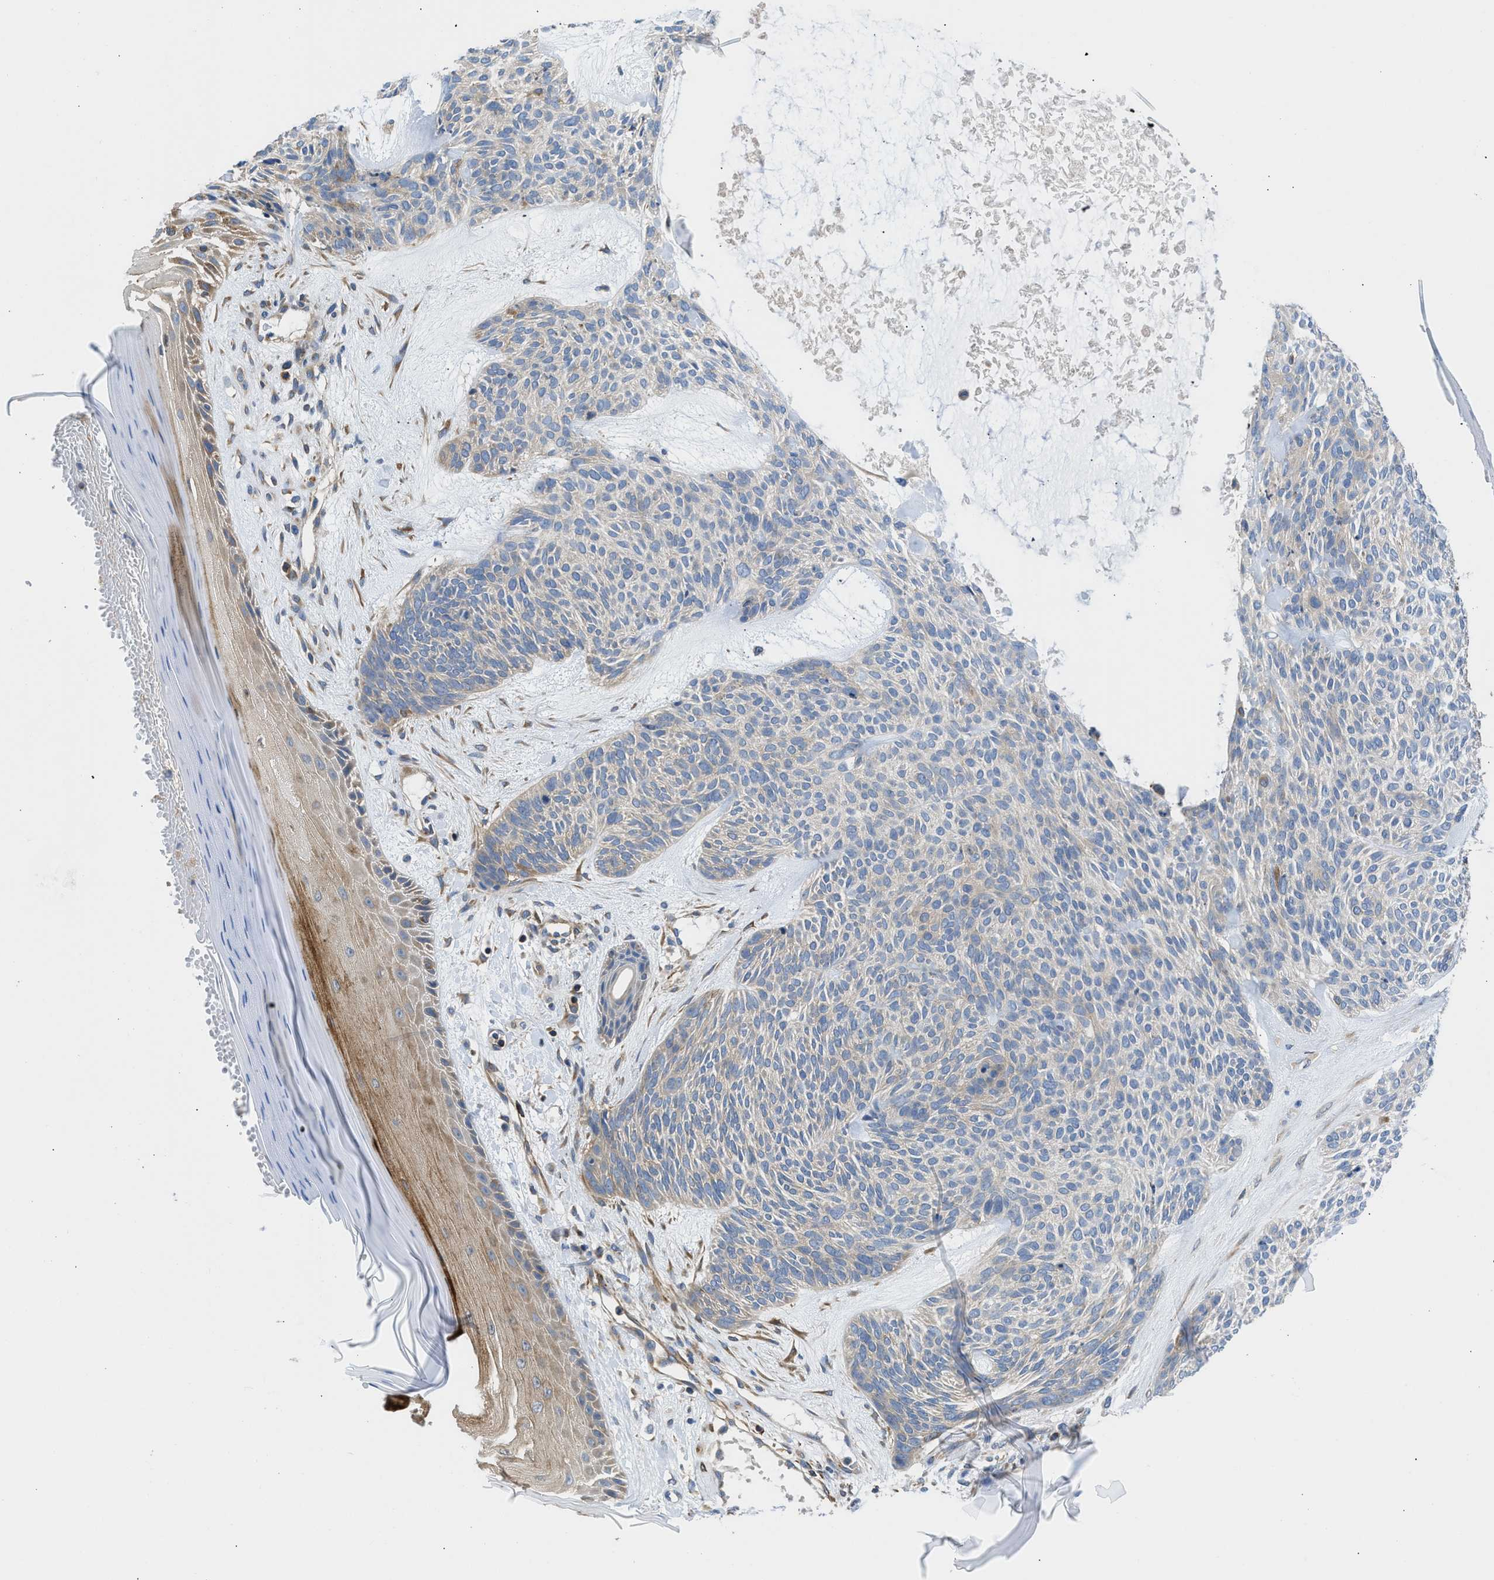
{"staining": {"intensity": "moderate", "quantity": "<25%", "location": "cytoplasmic/membranous"}, "tissue": "skin cancer", "cell_type": "Tumor cells", "image_type": "cancer", "snomed": [{"axis": "morphology", "description": "Basal cell carcinoma"}, {"axis": "topography", "description": "Skin"}], "caption": "Immunohistochemical staining of human basal cell carcinoma (skin) exhibits moderate cytoplasmic/membranous protein positivity in approximately <25% of tumor cells. Using DAB (brown) and hematoxylin (blue) stains, captured at high magnification using brightfield microscopy.", "gene": "CHKB", "patient": {"sex": "male", "age": 55}}